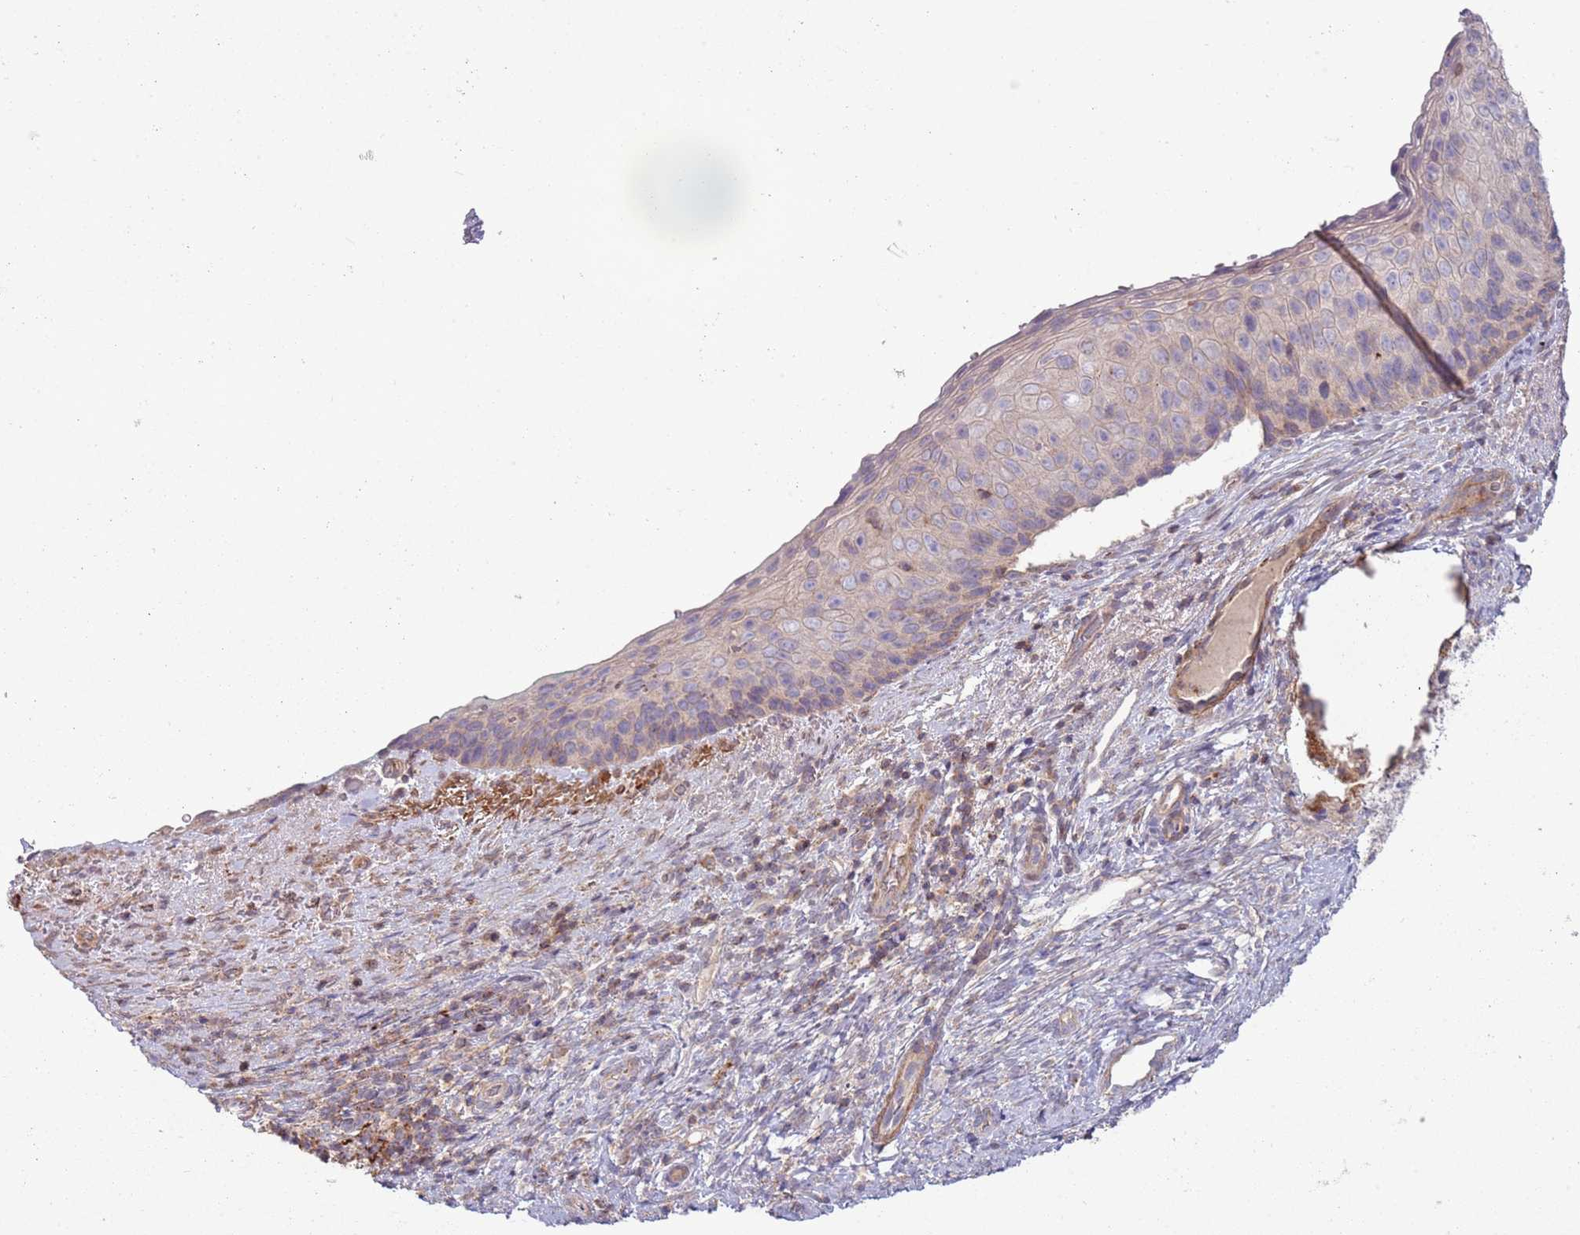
{"staining": {"intensity": "weak", "quantity": "<25%", "location": "cytoplasmic/membranous"}, "tissue": "cervical cancer", "cell_type": "Tumor cells", "image_type": "cancer", "snomed": [{"axis": "morphology", "description": "Squamous cell carcinoma, NOS"}, {"axis": "topography", "description": "Cervix"}], "caption": "Immunohistochemical staining of squamous cell carcinoma (cervical) demonstrates no significant expression in tumor cells.", "gene": "DTD2", "patient": {"sex": "female", "age": 80}}